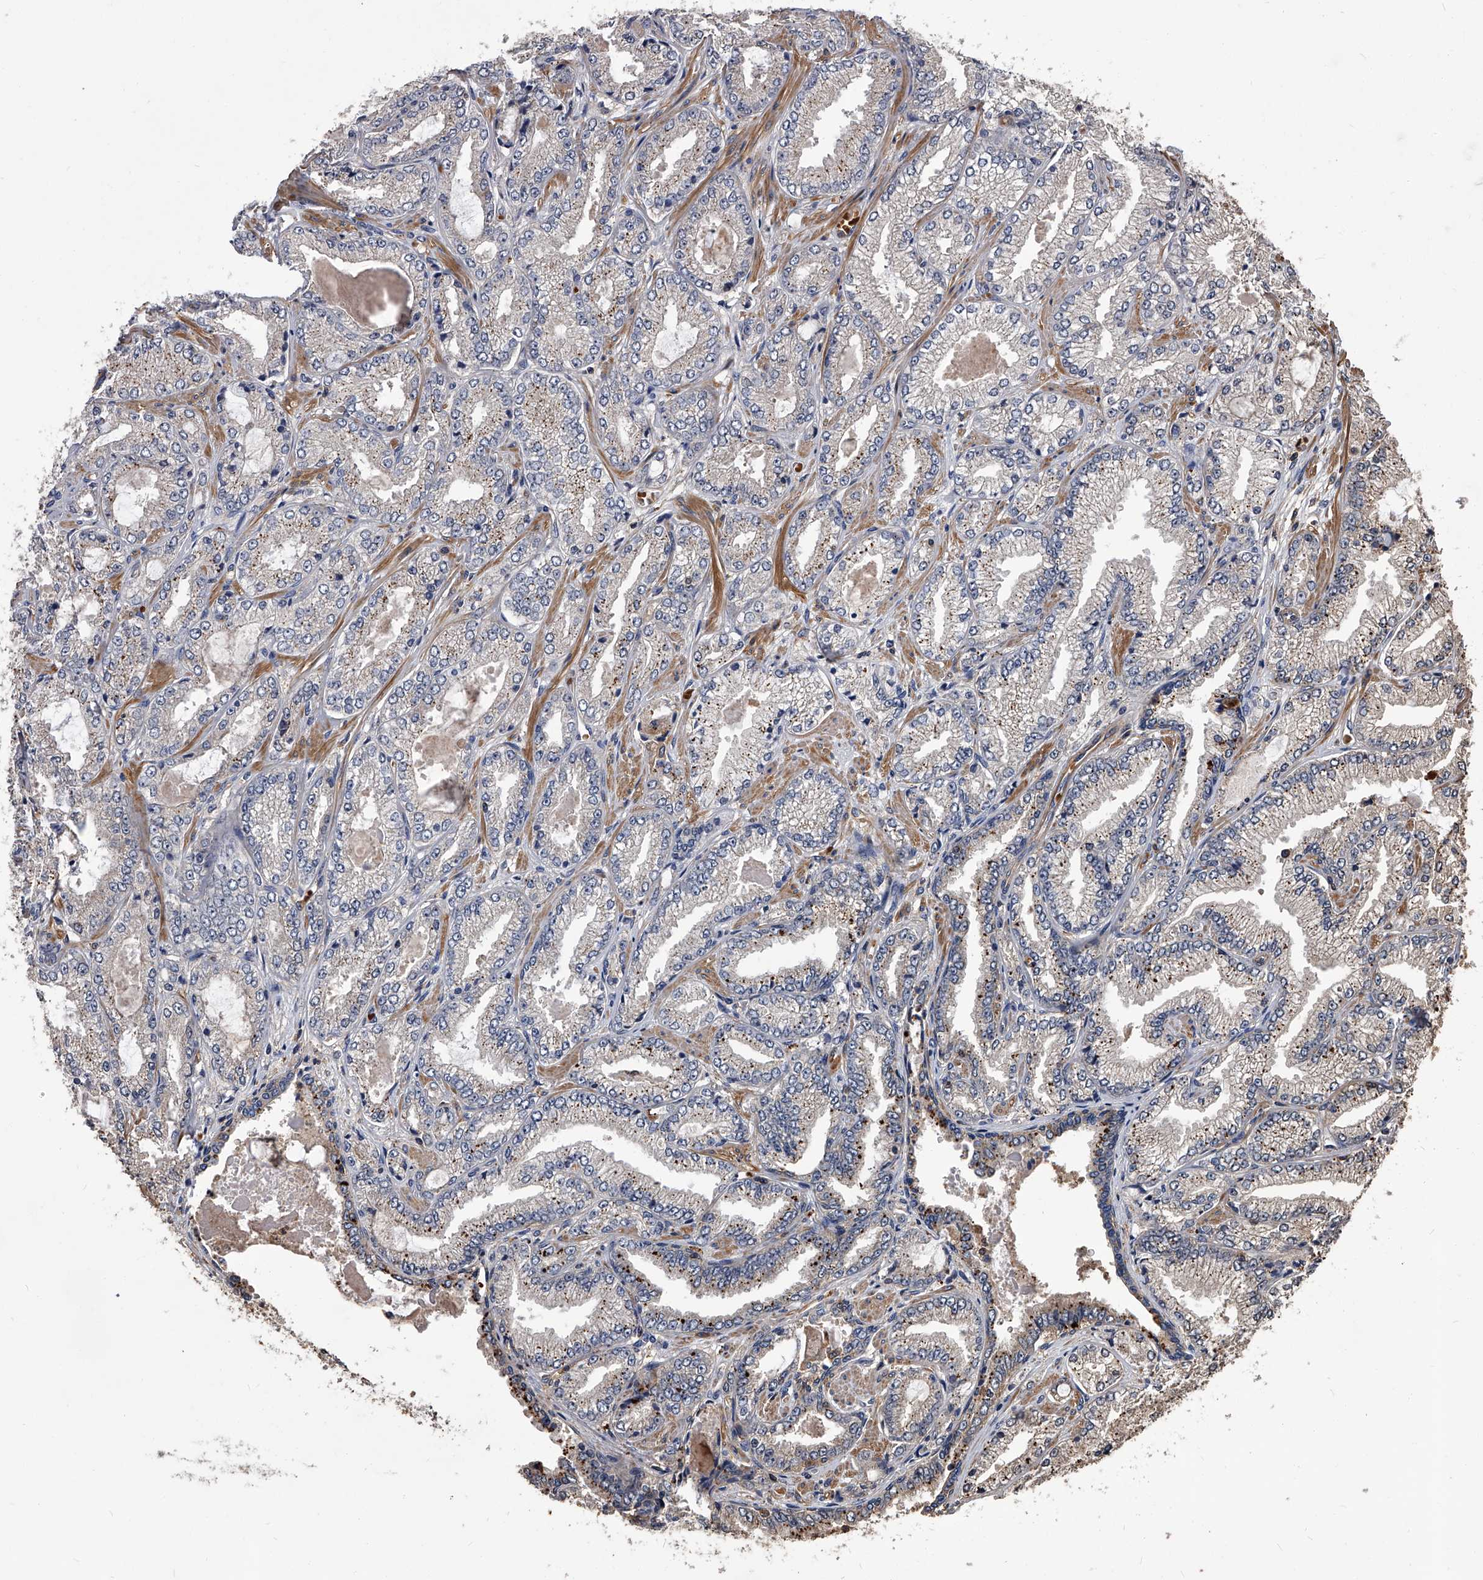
{"staining": {"intensity": "weak", "quantity": "<25%", "location": "cytoplasmic/membranous"}, "tissue": "prostate cancer", "cell_type": "Tumor cells", "image_type": "cancer", "snomed": [{"axis": "morphology", "description": "Adenocarcinoma, High grade"}, {"axis": "topography", "description": "Prostate"}], "caption": "Micrograph shows no protein positivity in tumor cells of prostate adenocarcinoma (high-grade) tissue.", "gene": "STK36", "patient": {"sex": "male", "age": 71}}